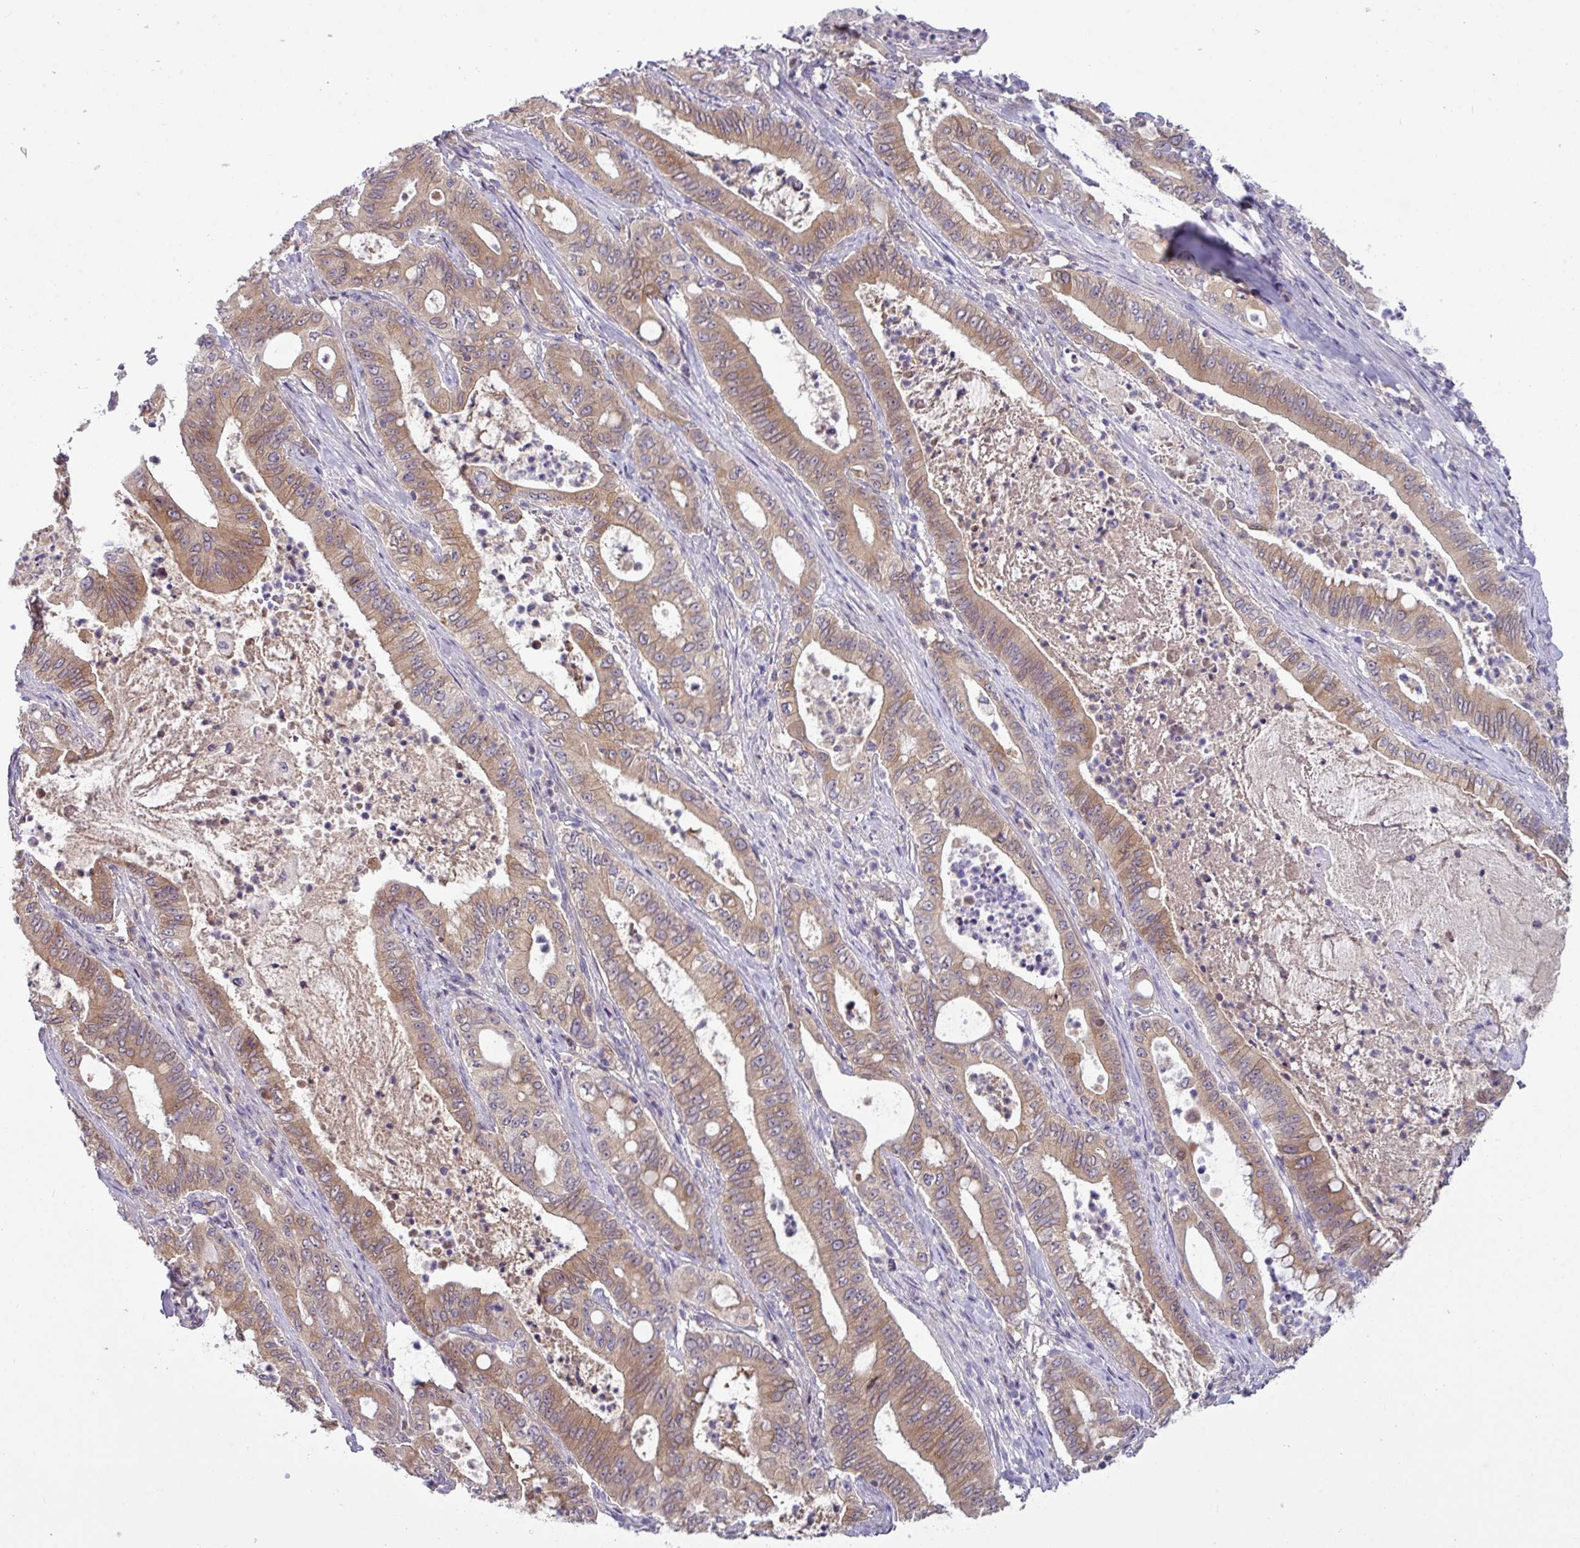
{"staining": {"intensity": "moderate", "quantity": ">75%", "location": "cytoplasmic/membranous"}, "tissue": "pancreatic cancer", "cell_type": "Tumor cells", "image_type": "cancer", "snomed": [{"axis": "morphology", "description": "Adenocarcinoma, NOS"}, {"axis": "topography", "description": "Pancreas"}], "caption": "Tumor cells demonstrate moderate cytoplasmic/membranous expression in about >75% of cells in pancreatic cancer (adenocarcinoma).", "gene": "TMEM62", "patient": {"sex": "male", "age": 71}}